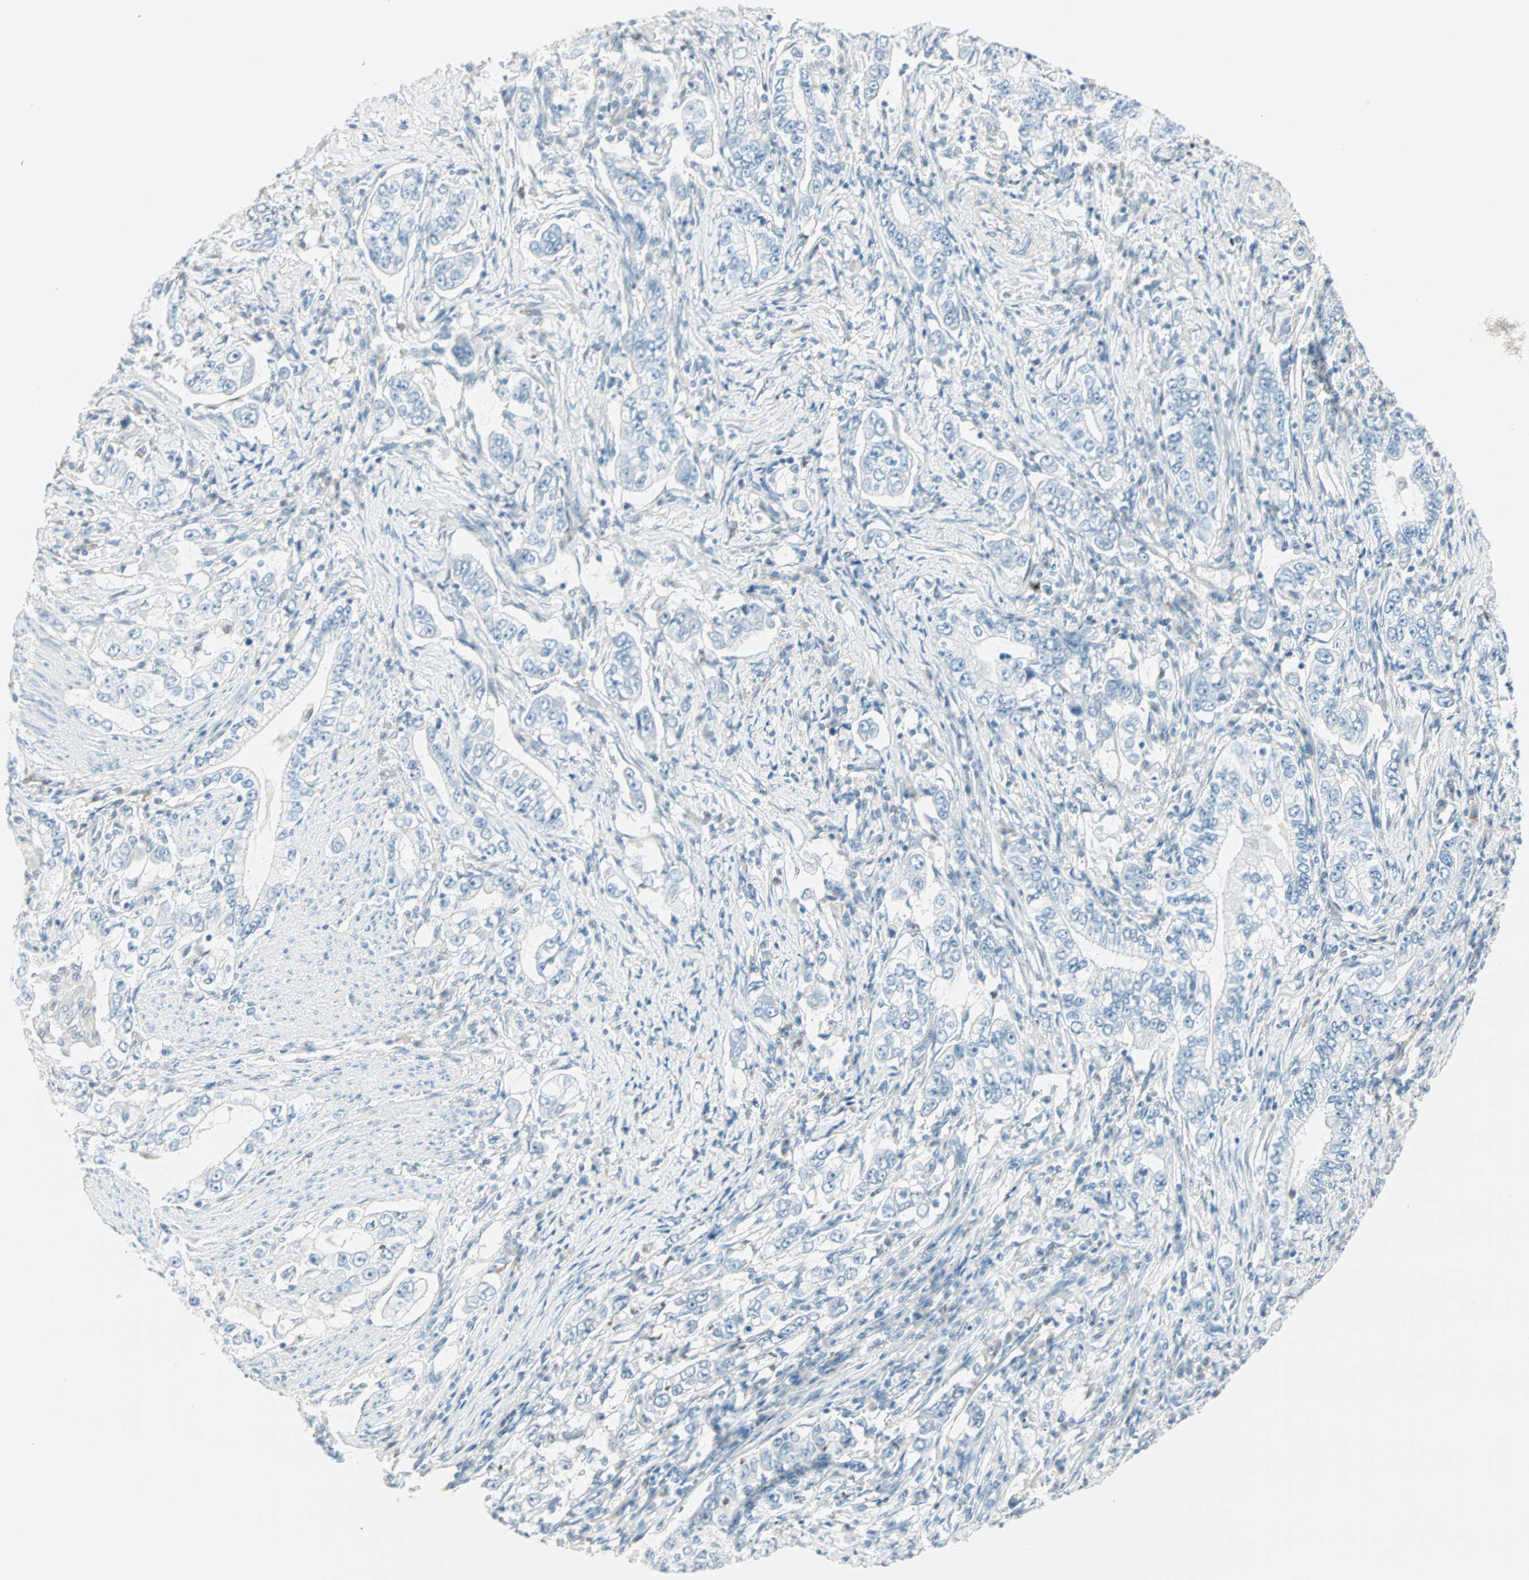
{"staining": {"intensity": "negative", "quantity": "none", "location": "none"}, "tissue": "stomach cancer", "cell_type": "Tumor cells", "image_type": "cancer", "snomed": [{"axis": "morphology", "description": "Adenocarcinoma, NOS"}, {"axis": "topography", "description": "Stomach, lower"}], "caption": "Tumor cells are negative for brown protein staining in stomach cancer.", "gene": "MLLT10", "patient": {"sex": "female", "age": 72}}